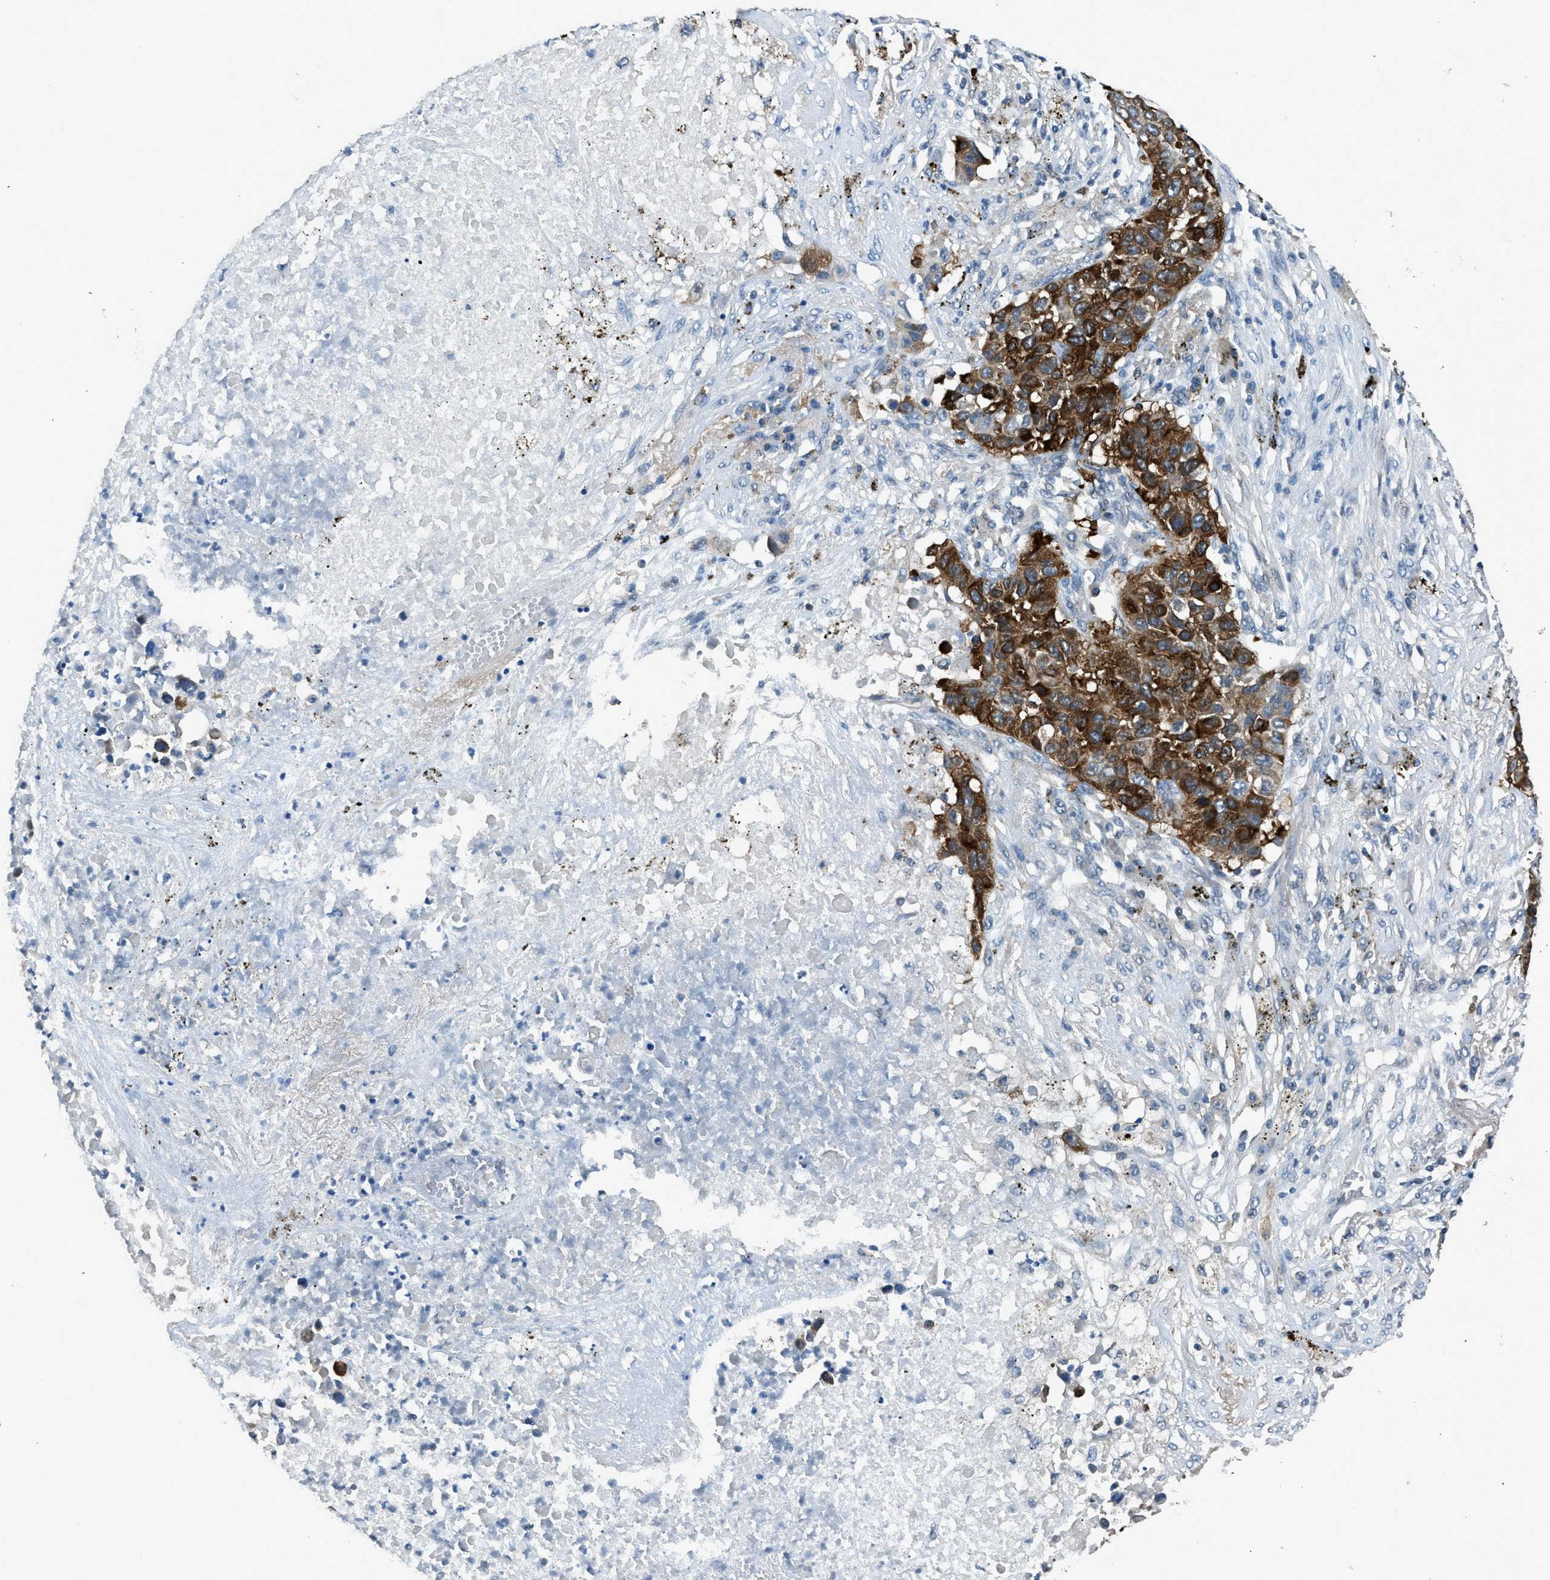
{"staining": {"intensity": "strong", "quantity": ">75%", "location": "cytoplasmic/membranous"}, "tissue": "lung cancer", "cell_type": "Tumor cells", "image_type": "cancer", "snomed": [{"axis": "morphology", "description": "Squamous cell carcinoma, NOS"}, {"axis": "topography", "description": "Lung"}], "caption": "This photomicrograph shows lung squamous cell carcinoma stained with IHC to label a protein in brown. The cytoplasmic/membranous of tumor cells show strong positivity for the protein. Nuclei are counter-stained blue.", "gene": "LMLN", "patient": {"sex": "male", "age": 57}}